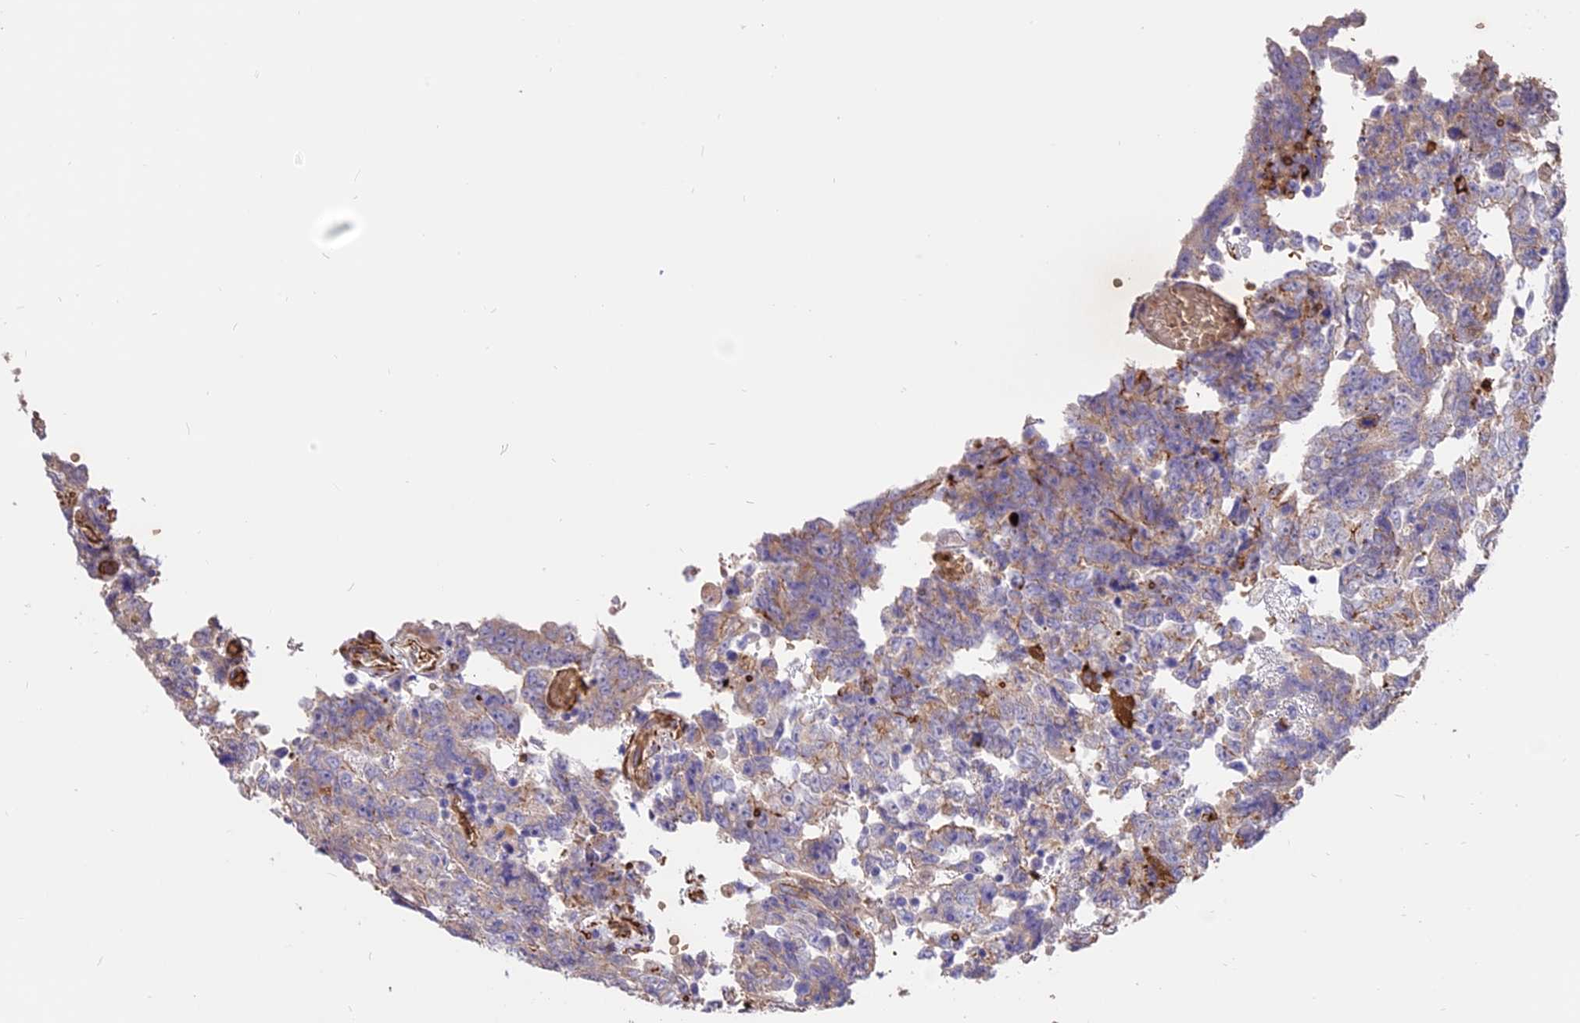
{"staining": {"intensity": "weak", "quantity": "<25%", "location": "cytoplasmic/membranous"}, "tissue": "testis cancer", "cell_type": "Tumor cells", "image_type": "cancer", "snomed": [{"axis": "morphology", "description": "Carcinoma, Embryonal, NOS"}, {"axis": "topography", "description": "Testis"}], "caption": "Immunohistochemical staining of human testis cancer (embryonal carcinoma) demonstrates no significant positivity in tumor cells.", "gene": "TTC4", "patient": {"sex": "male", "age": 26}}